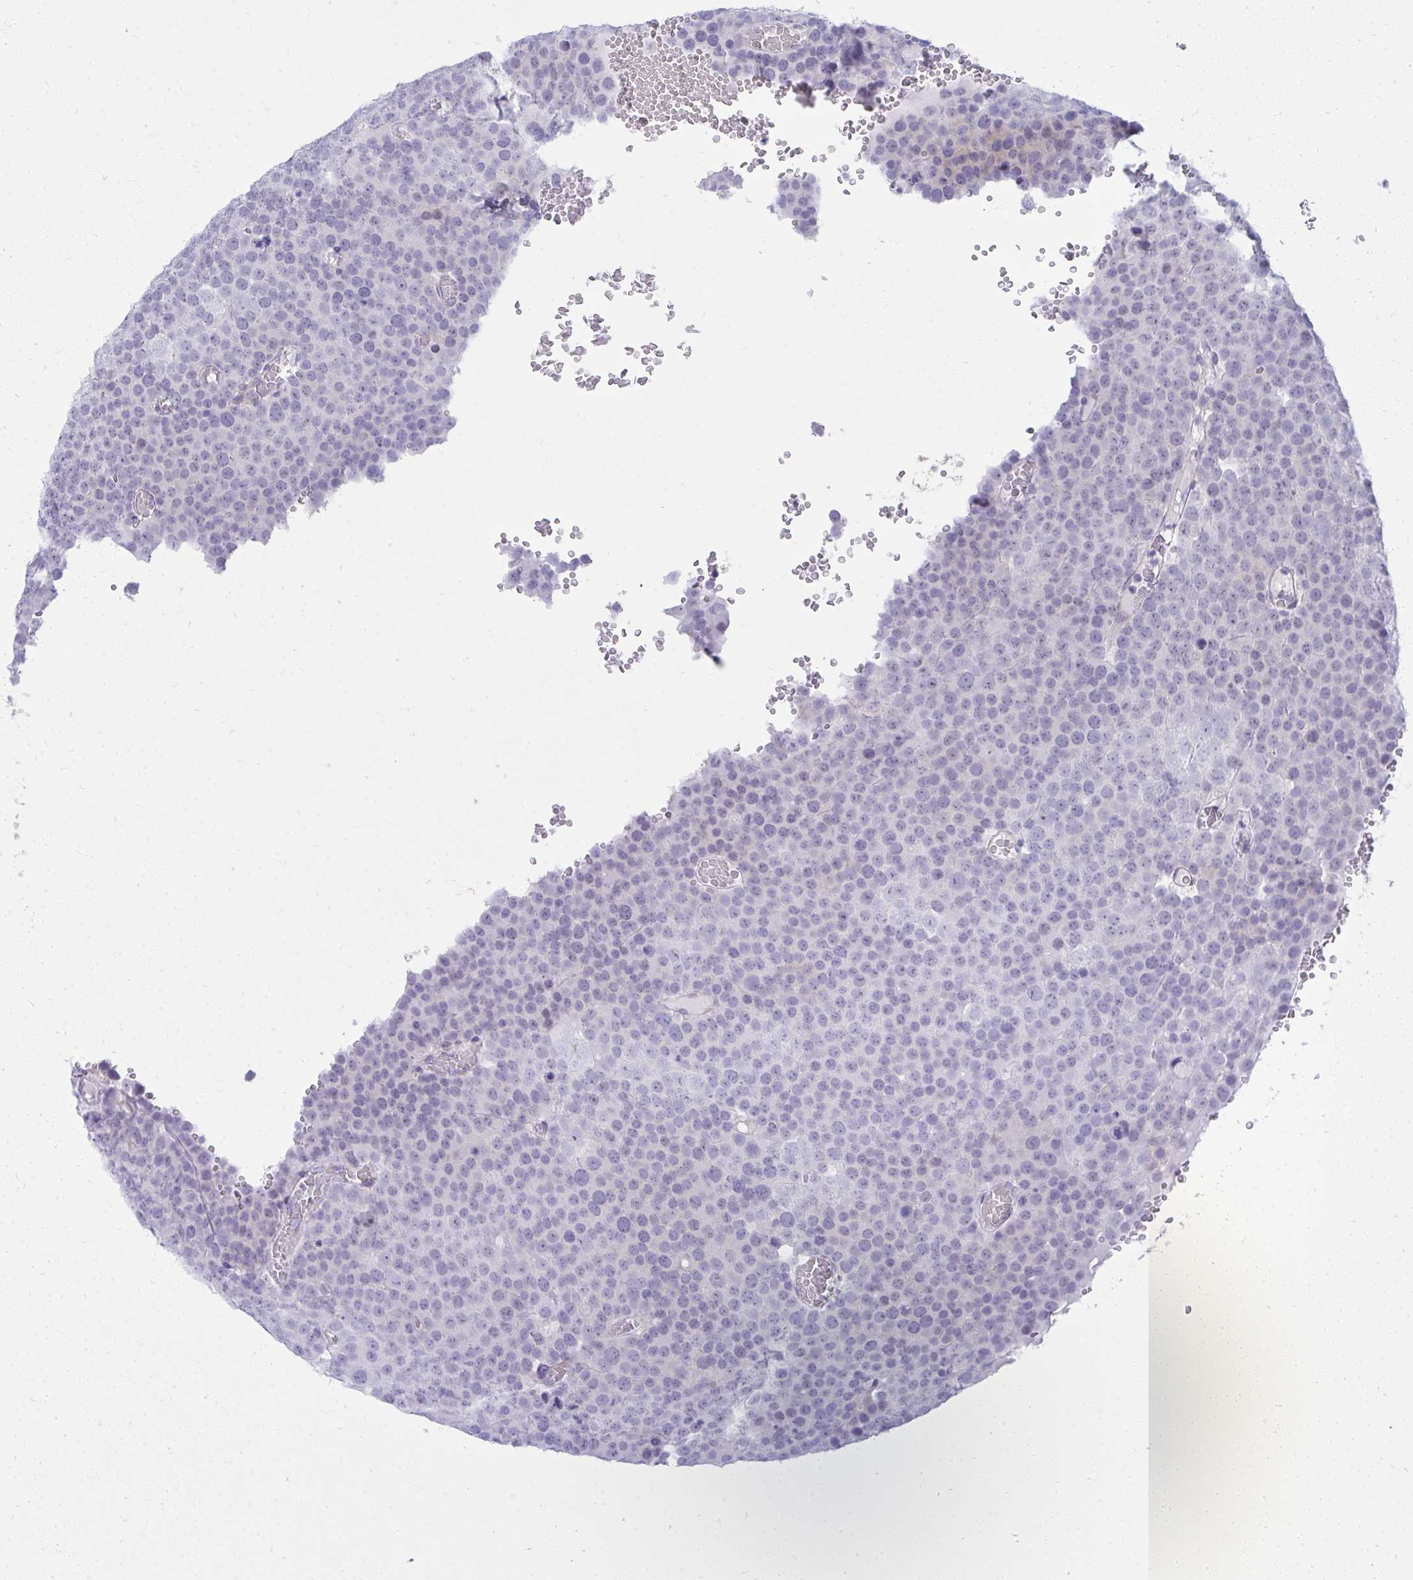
{"staining": {"intensity": "negative", "quantity": "none", "location": "none"}, "tissue": "testis cancer", "cell_type": "Tumor cells", "image_type": "cancer", "snomed": [{"axis": "morphology", "description": "Seminoma, NOS"}, {"axis": "topography", "description": "Testis"}], "caption": "Immunohistochemistry (IHC) image of testis cancer stained for a protein (brown), which demonstrates no positivity in tumor cells. The staining is performed using DAB (3,3'-diaminobenzidine) brown chromogen with nuclei counter-stained in using hematoxylin.", "gene": "PUS7L", "patient": {"sex": "male", "age": 71}}